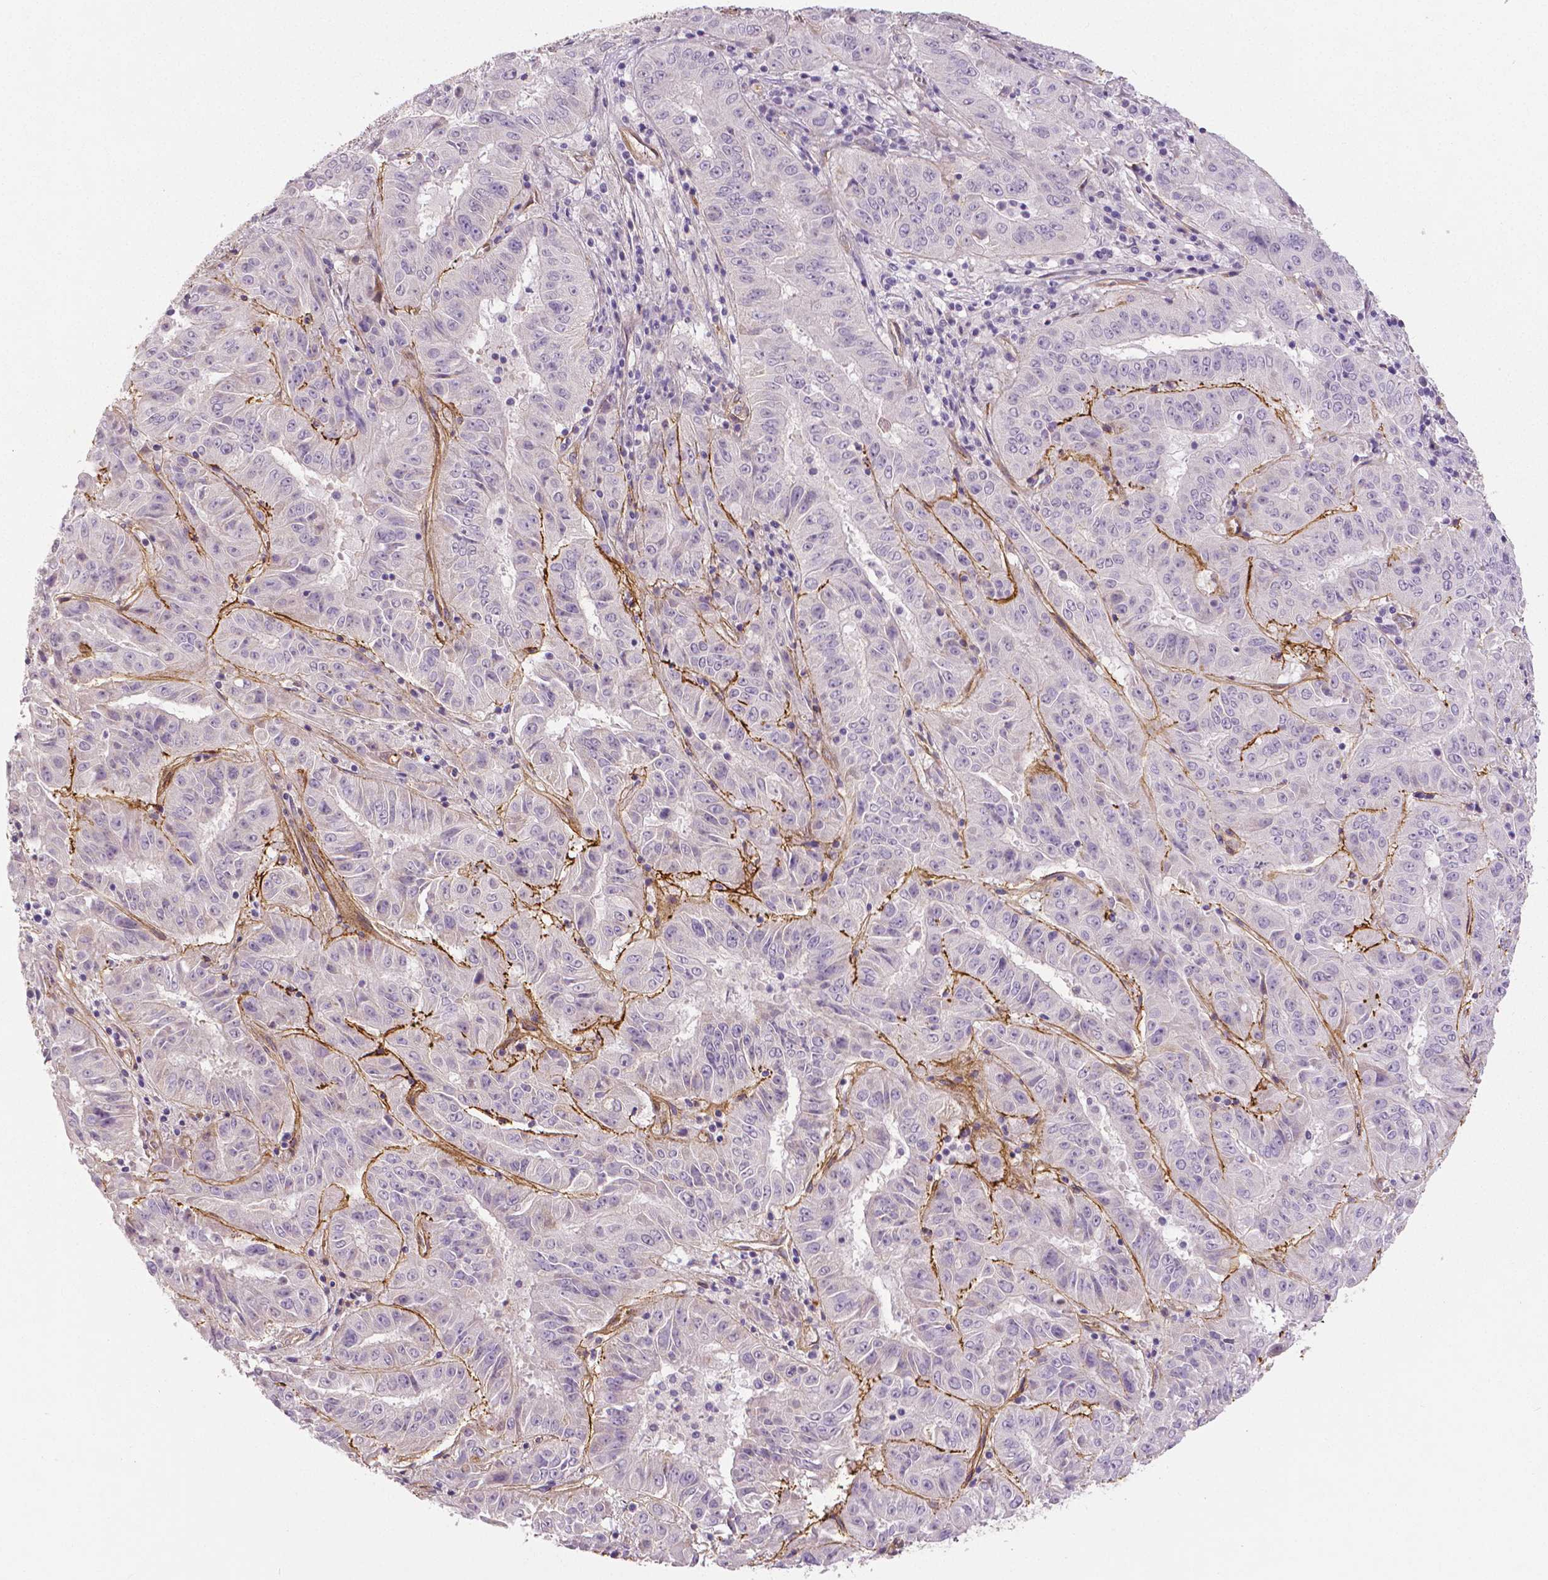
{"staining": {"intensity": "negative", "quantity": "none", "location": "none"}, "tissue": "pancreatic cancer", "cell_type": "Tumor cells", "image_type": "cancer", "snomed": [{"axis": "morphology", "description": "Adenocarcinoma, NOS"}, {"axis": "topography", "description": "Pancreas"}], "caption": "A high-resolution photomicrograph shows immunohistochemistry (IHC) staining of adenocarcinoma (pancreatic), which exhibits no significant staining in tumor cells. (Immunohistochemistry, brightfield microscopy, high magnification).", "gene": "FLT1", "patient": {"sex": "male", "age": 63}}